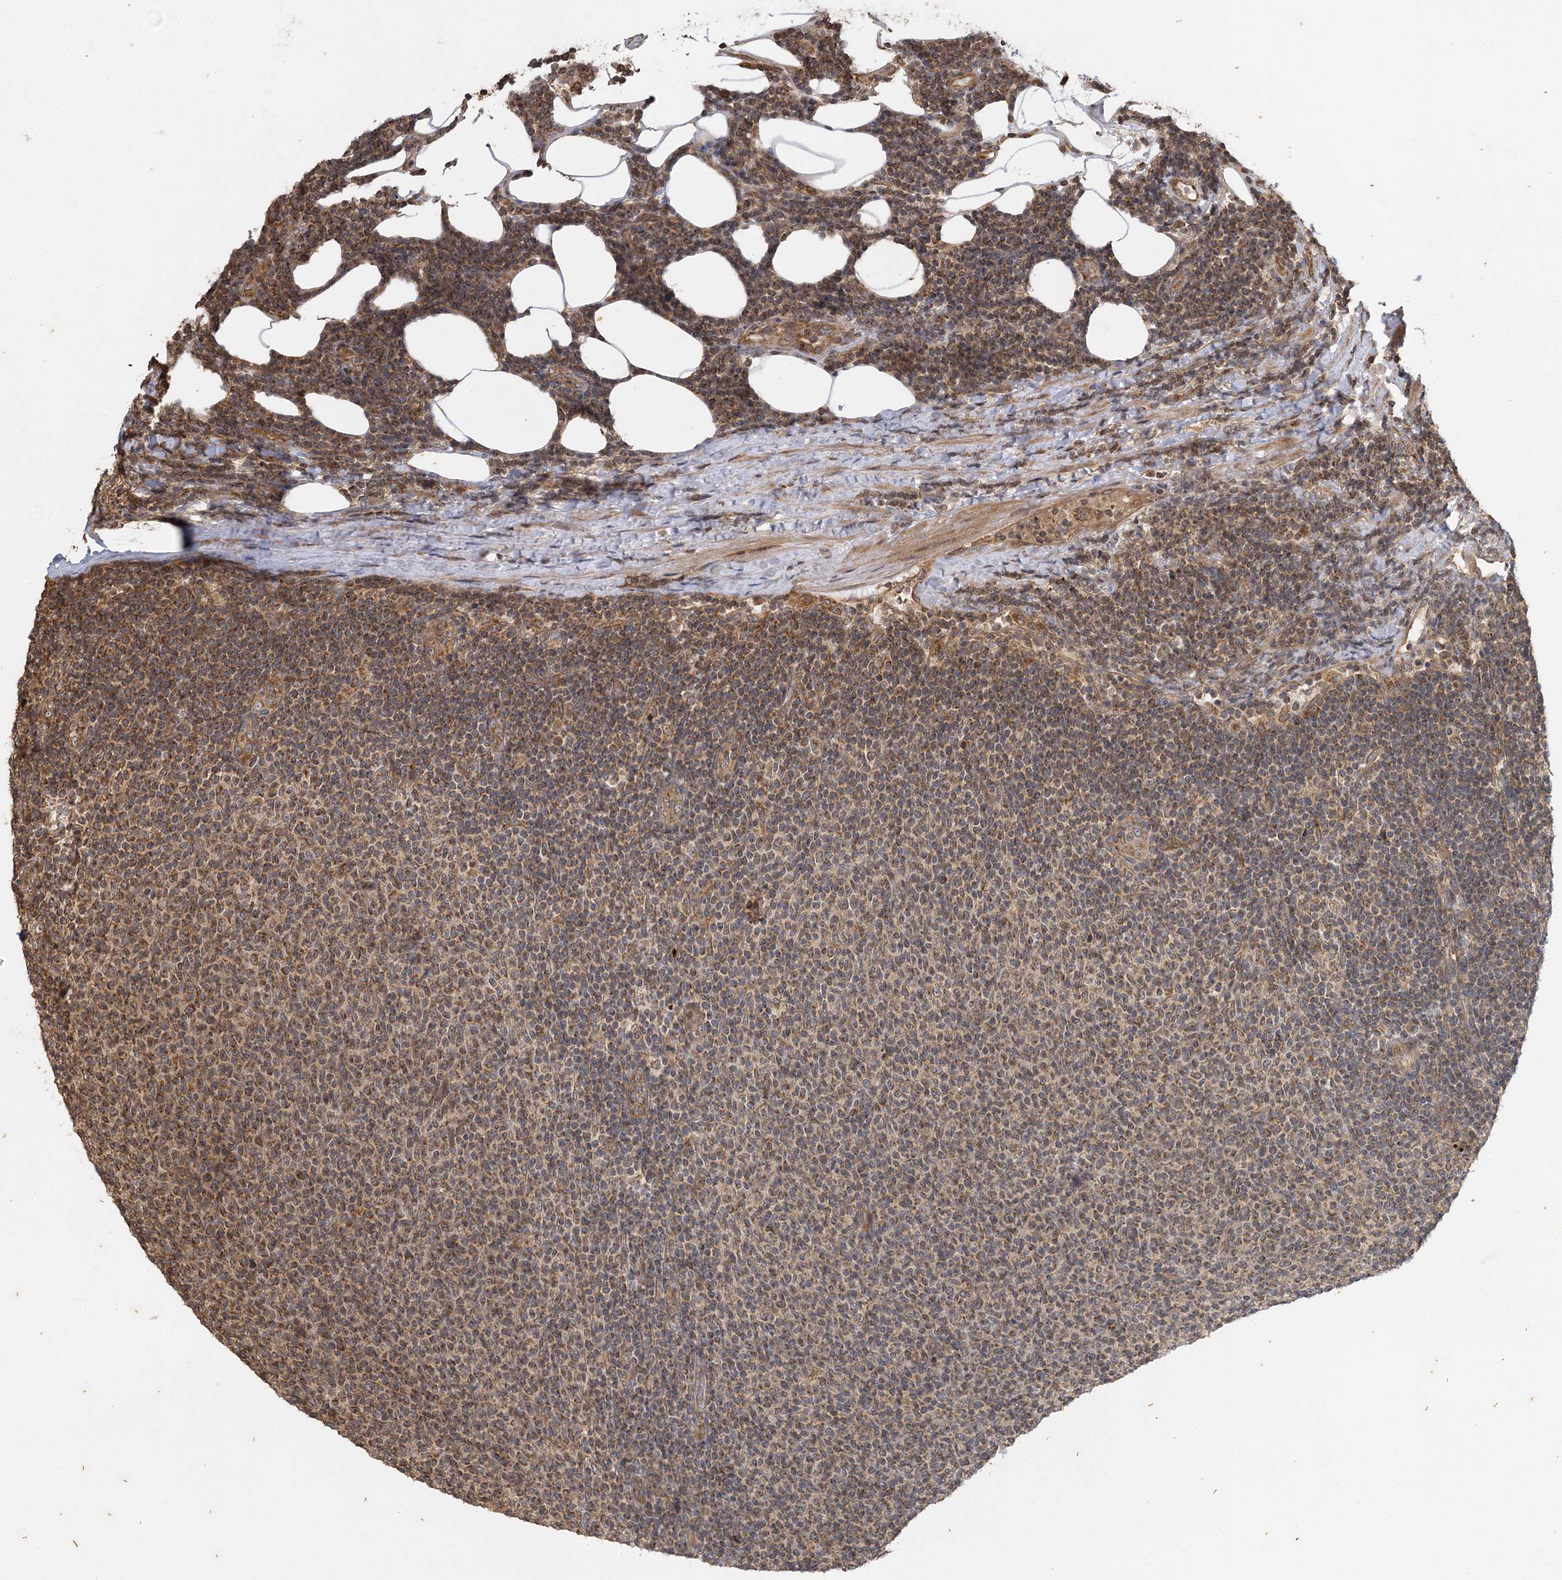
{"staining": {"intensity": "moderate", "quantity": "25%-75%", "location": "cytoplasmic/membranous"}, "tissue": "lymphoma", "cell_type": "Tumor cells", "image_type": "cancer", "snomed": [{"axis": "morphology", "description": "Malignant lymphoma, non-Hodgkin's type, Low grade"}, {"axis": "topography", "description": "Lymph node"}], "caption": "About 25%-75% of tumor cells in human low-grade malignant lymphoma, non-Hodgkin's type demonstrate moderate cytoplasmic/membranous protein staining as visualized by brown immunohistochemical staining.", "gene": "IL11RA", "patient": {"sex": "male", "age": 66}}